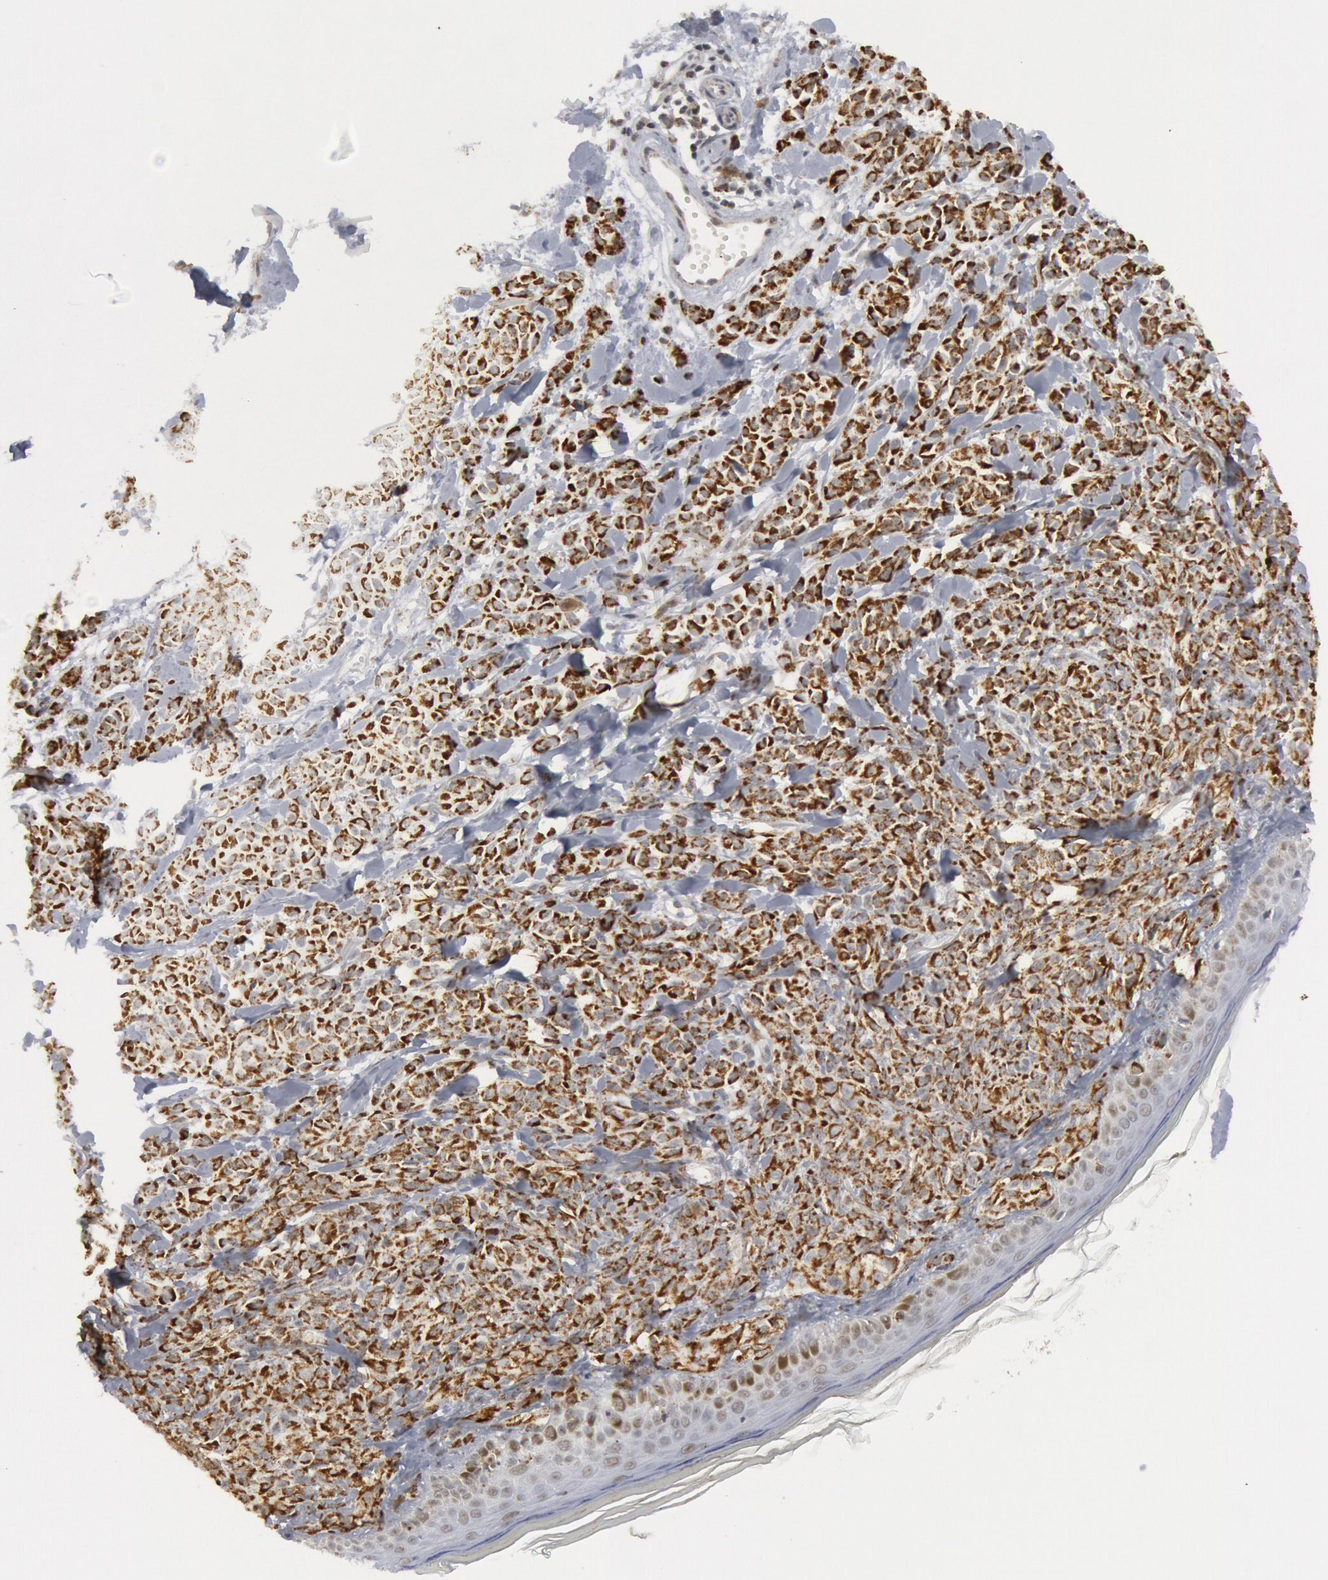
{"staining": {"intensity": "strong", "quantity": ">75%", "location": "cytoplasmic/membranous"}, "tissue": "melanoma", "cell_type": "Tumor cells", "image_type": "cancer", "snomed": [{"axis": "morphology", "description": "Malignant melanoma, NOS"}, {"axis": "topography", "description": "Skin"}], "caption": "Brown immunohistochemical staining in malignant melanoma demonstrates strong cytoplasmic/membranous staining in about >75% of tumor cells.", "gene": "CASP9", "patient": {"sex": "female", "age": 73}}